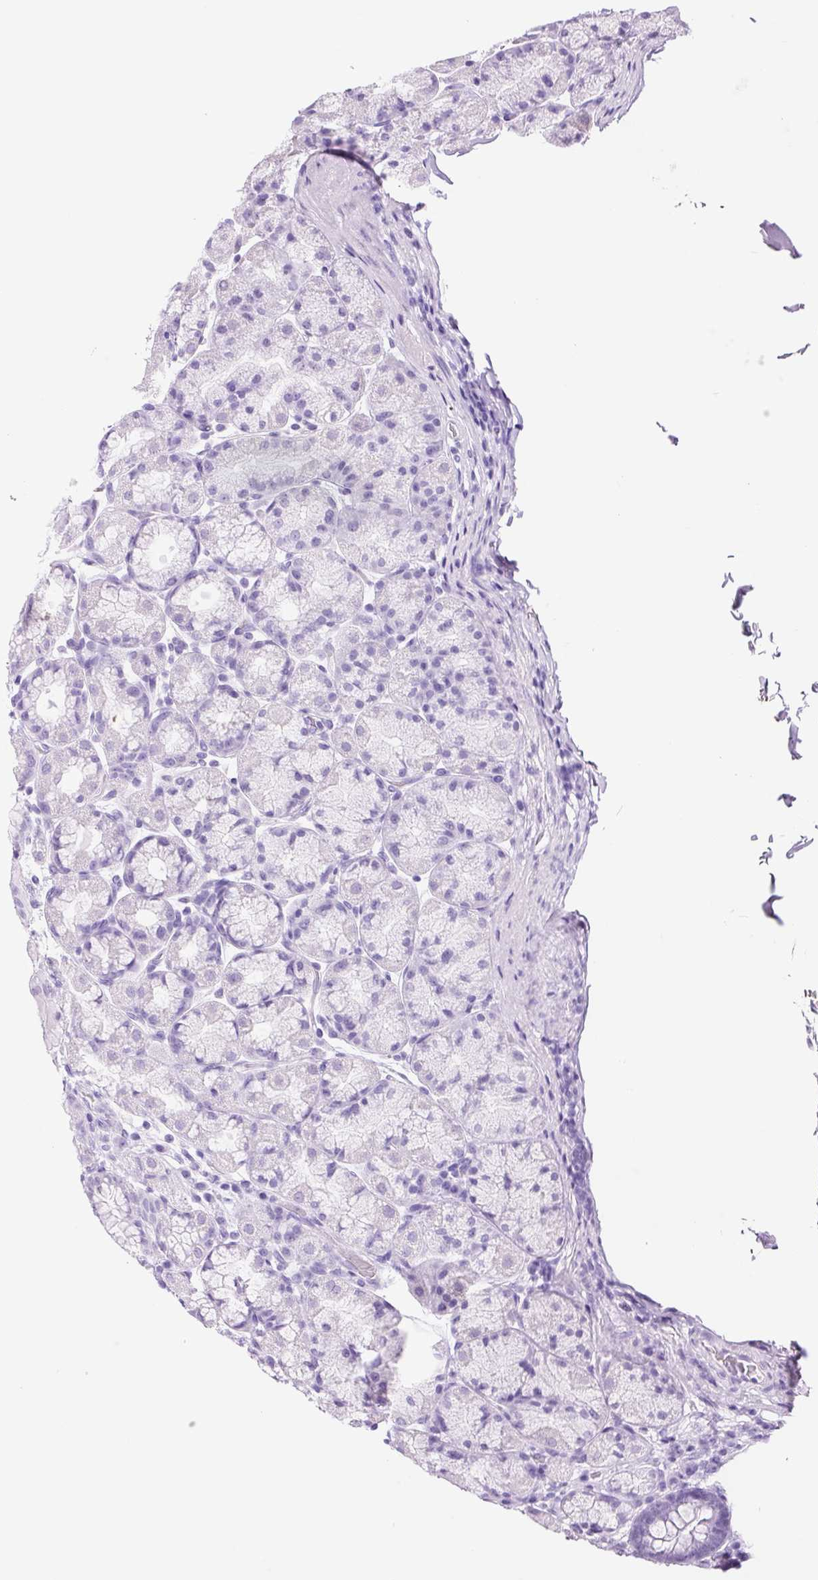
{"staining": {"intensity": "negative", "quantity": "none", "location": "none"}, "tissue": "stomach", "cell_type": "Glandular cells", "image_type": "normal", "snomed": [{"axis": "morphology", "description": "Normal tissue, NOS"}, {"axis": "topography", "description": "Stomach, upper"}, {"axis": "topography", "description": "Stomach"}], "caption": "IHC photomicrograph of benign stomach: human stomach stained with DAB (3,3'-diaminobenzidine) demonstrates no significant protein positivity in glandular cells.", "gene": "ADSS1", "patient": {"sex": "male", "age": 68}}